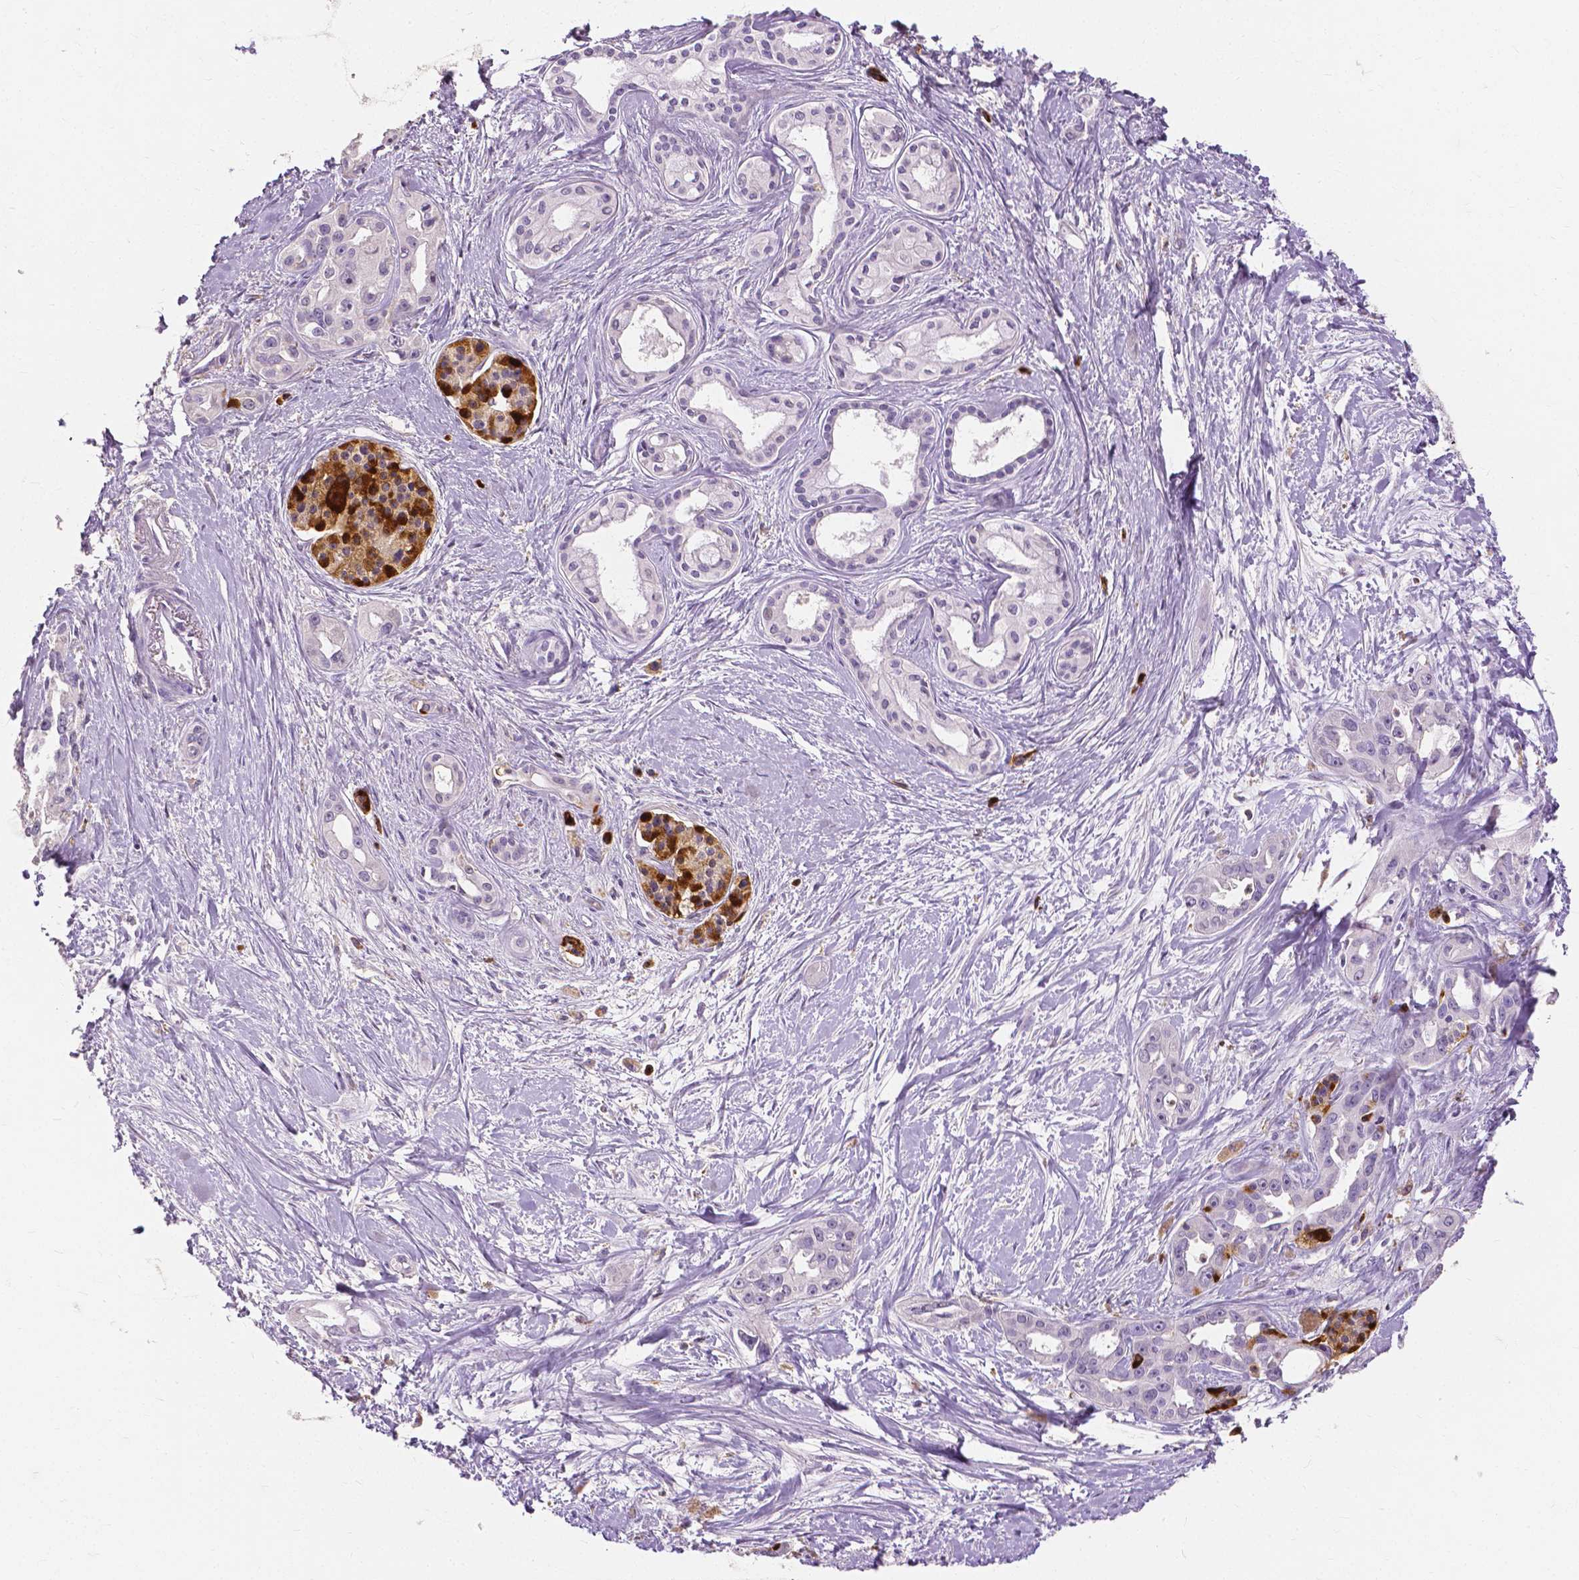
{"staining": {"intensity": "negative", "quantity": "none", "location": "none"}, "tissue": "pancreatic cancer", "cell_type": "Tumor cells", "image_type": "cancer", "snomed": [{"axis": "morphology", "description": "Adenocarcinoma, NOS"}, {"axis": "topography", "description": "Pancreas"}], "caption": "Pancreatic adenocarcinoma was stained to show a protein in brown. There is no significant staining in tumor cells. (DAB immunohistochemistry visualized using brightfield microscopy, high magnification).", "gene": "CXCR2", "patient": {"sex": "female", "age": 50}}